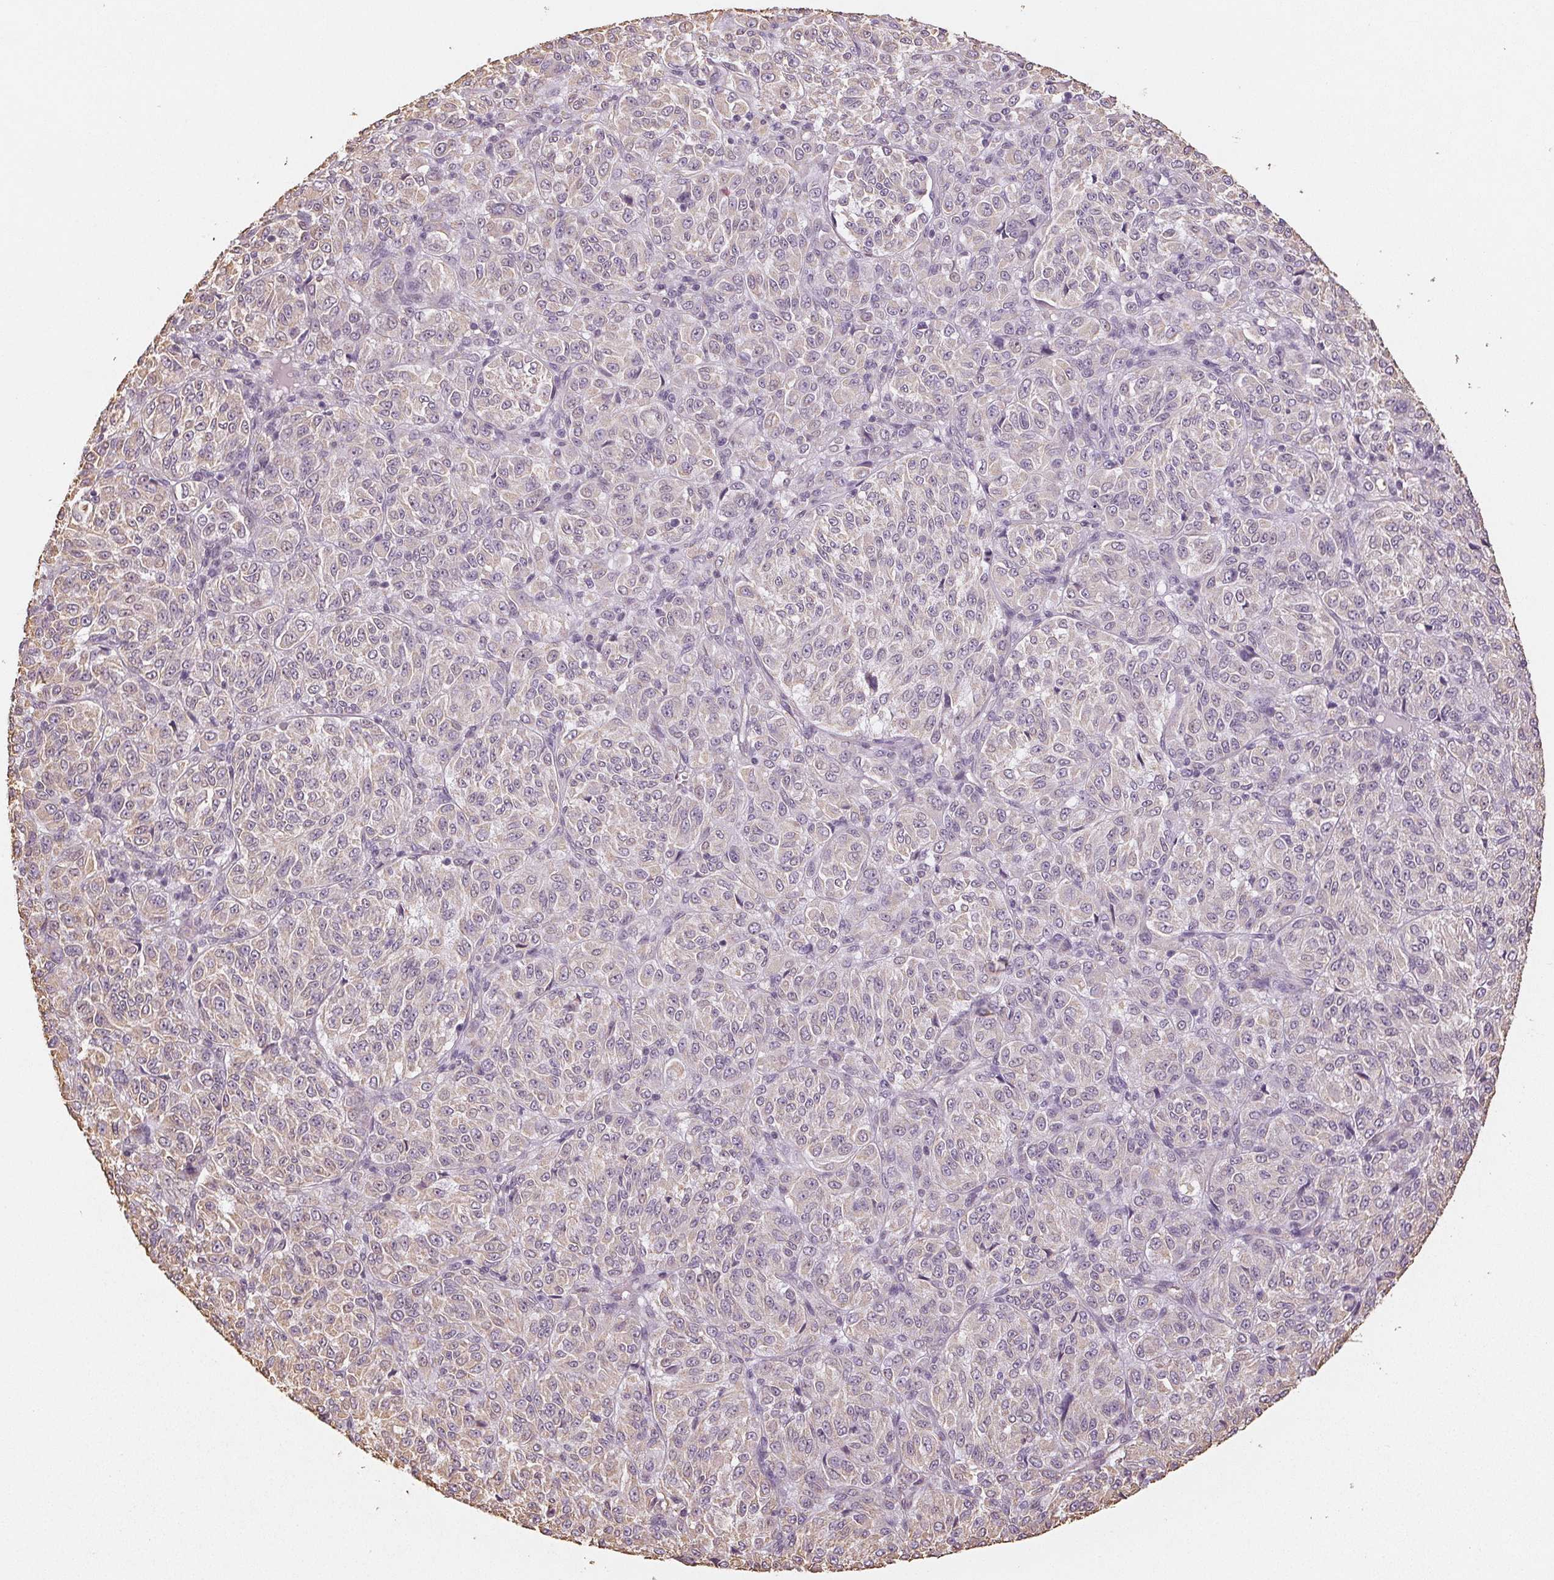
{"staining": {"intensity": "negative", "quantity": "none", "location": "none"}, "tissue": "melanoma", "cell_type": "Tumor cells", "image_type": "cancer", "snomed": [{"axis": "morphology", "description": "Malignant melanoma, Metastatic site"}, {"axis": "topography", "description": "Brain"}], "caption": "A micrograph of human melanoma is negative for staining in tumor cells.", "gene": "COL7A1", "patient": {"sex": "female", "age": 56}}